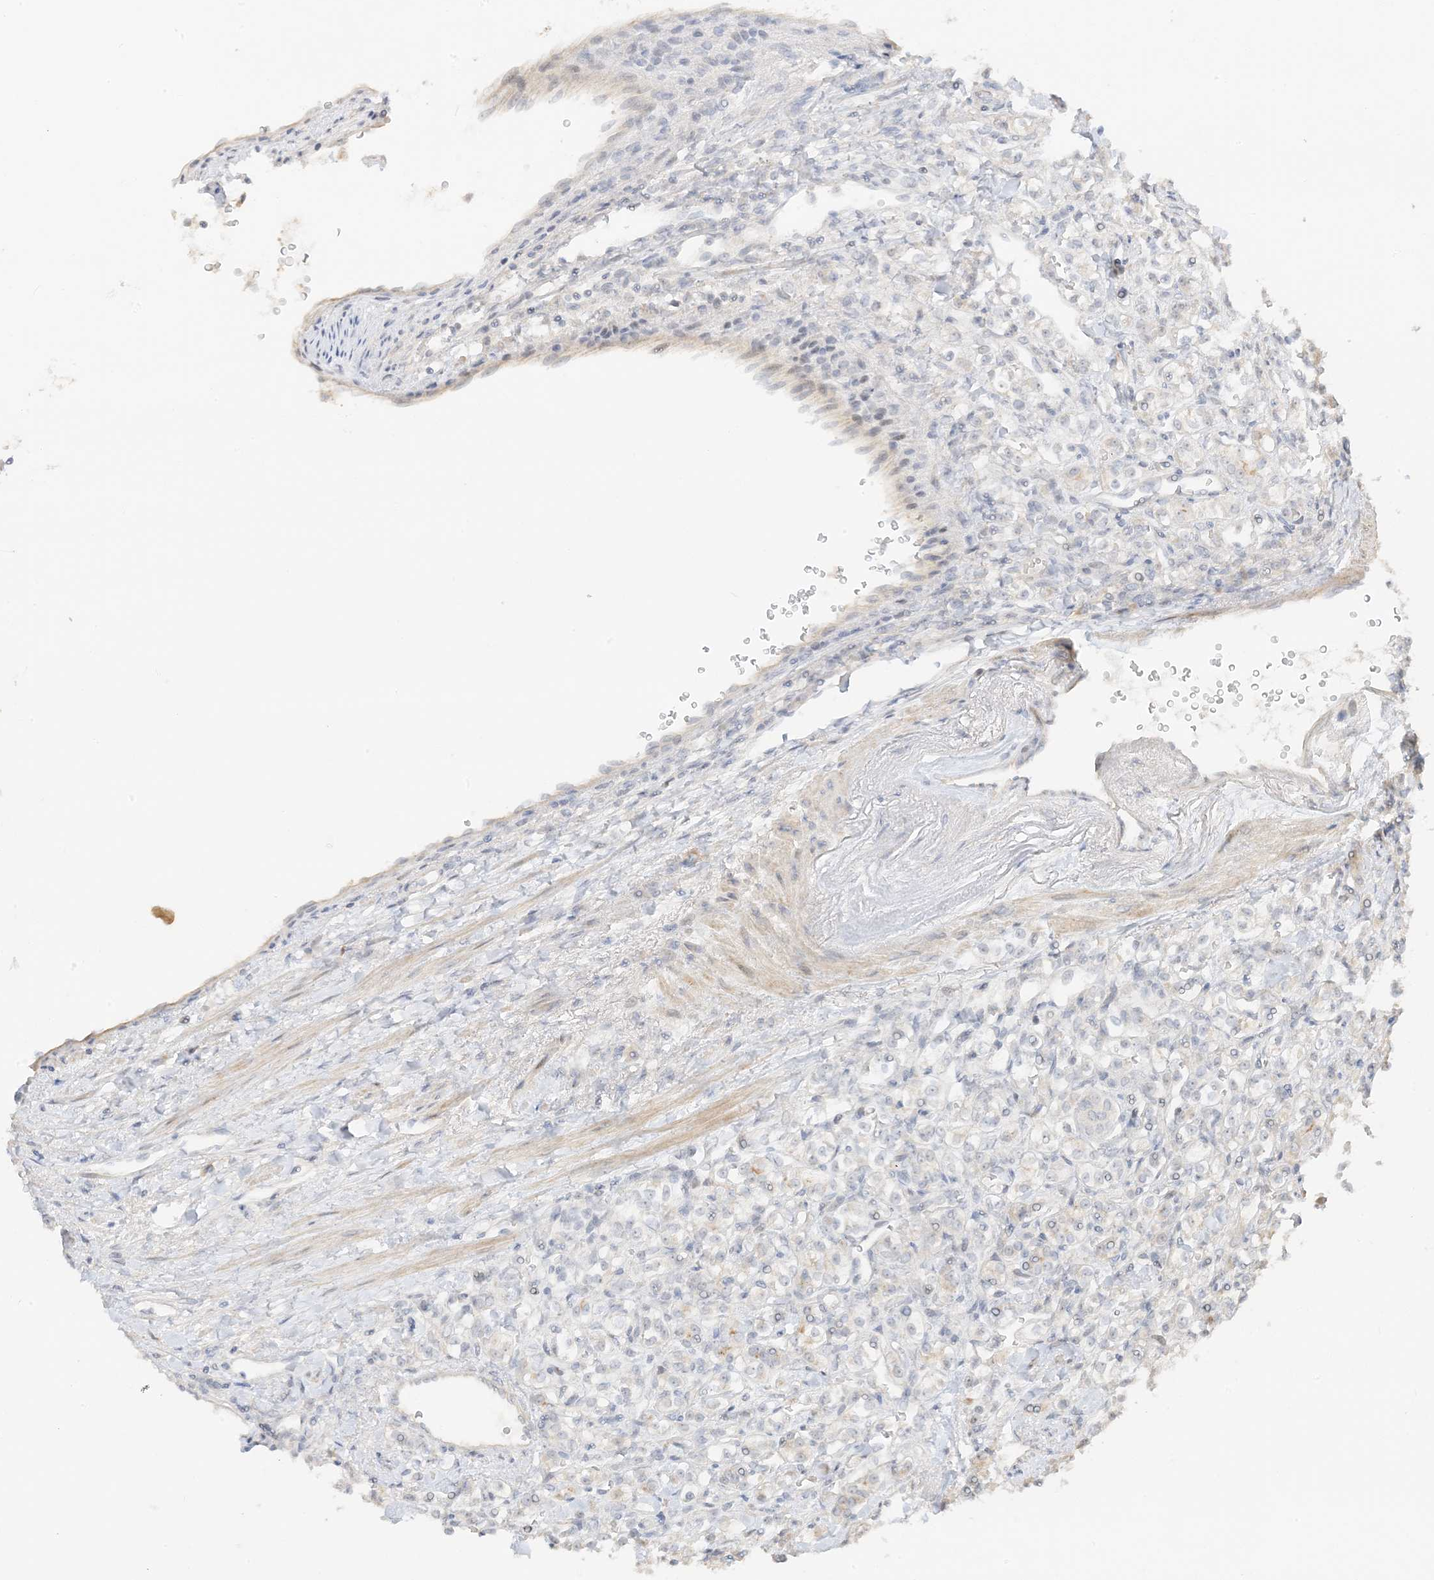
{"staining": {"intensity": "negative", "quantity": "none", "location": "none"}, "tissue": "renal cancer", "cell_type": "Tumor cells", "image_type": "cancer", "snomed": [{"axis": "morphology", "description": "Adenocarcinoma, NOS"}, {"axis": "topography", "description": "Kidney"}], "caption": "Tumor cells are negative for brown protein staining in adenocarcinoma (renal).", "gene": "ETAA1", "patient": {"sex": "male", "age": 77}}